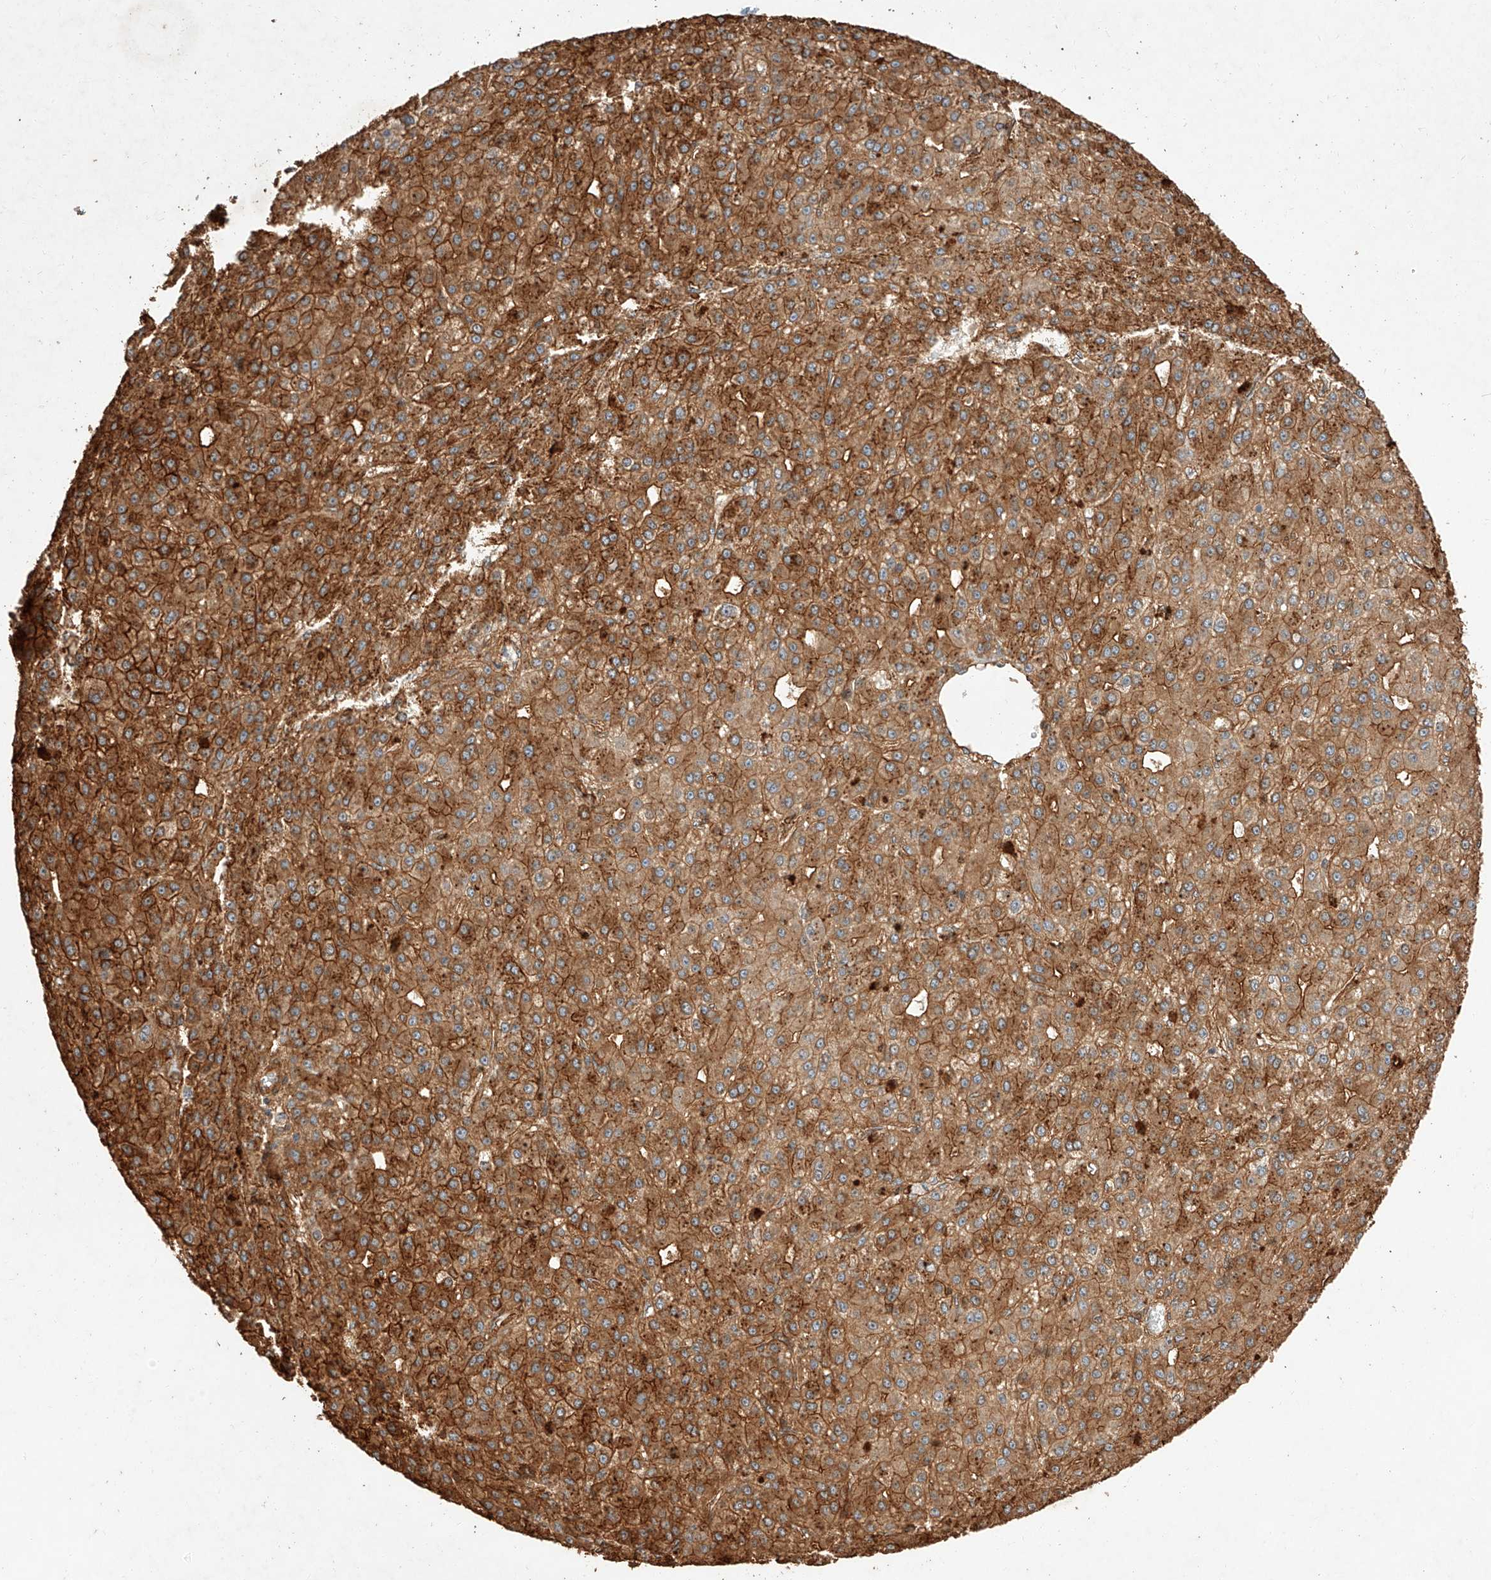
{"staining": {"intensity": "strong", "quantity": ">75%", "location": "cytoplasmic/membranous"}, "tissue": "liver cancer", "cell_type": "Tumor cells", "image_type": "cancer", "snomed": [{"axis": "morphology", "description": "Carcinoma, Hepatocellular, NOS"}, {"axis": "topography", "description": "Liver"}], "caption": "Strong cytoplasmic/membranous protein staining is present in about >75% of tumor cells in liver cancer (hepatocellular carcinoma).", "gene": "GHDC", "patient": {"sex": "male", "age": 67}}